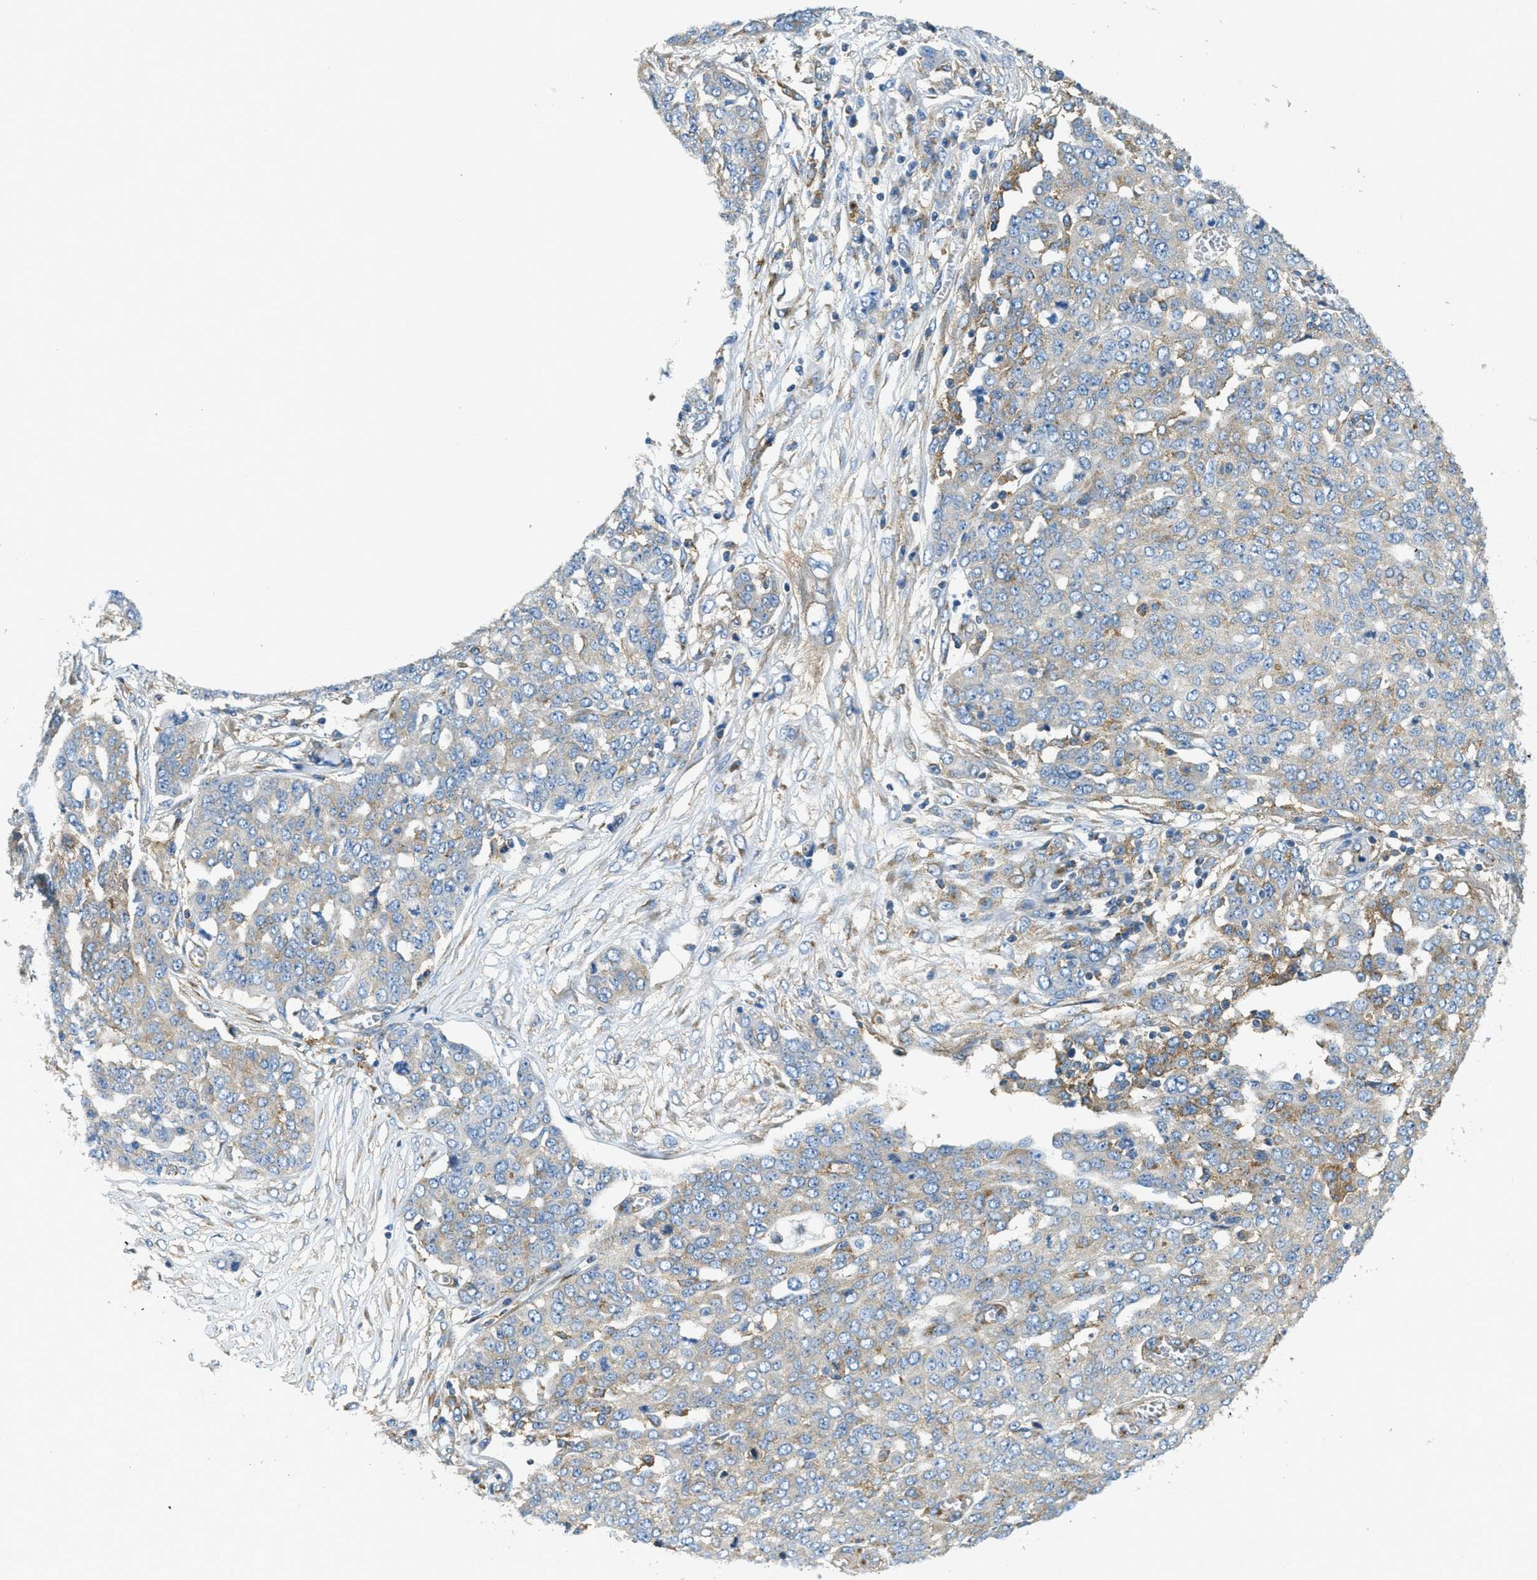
{"staining": {"intensity": "weak", "quantity": "<25%", "location": "cytoplasmic/membranous"}, "tissue": "ovarian cancer", "cell_type": "Tumor cells", "image_type": "cancer", "snomed": [{"axis": "morphology", "description": "Cystadenocarcinoma, serous, NOS"}, {"axis": "topography", "description": "Soft tissue"}, {"axis": "topography", "description": "Ovary"}], "caption": "Tumor cells show no significant protein expression in ovarian serous cystadenocarcinoma.", "gene": "AP2B1", "patient": {"sex": "female", "age": 57}}